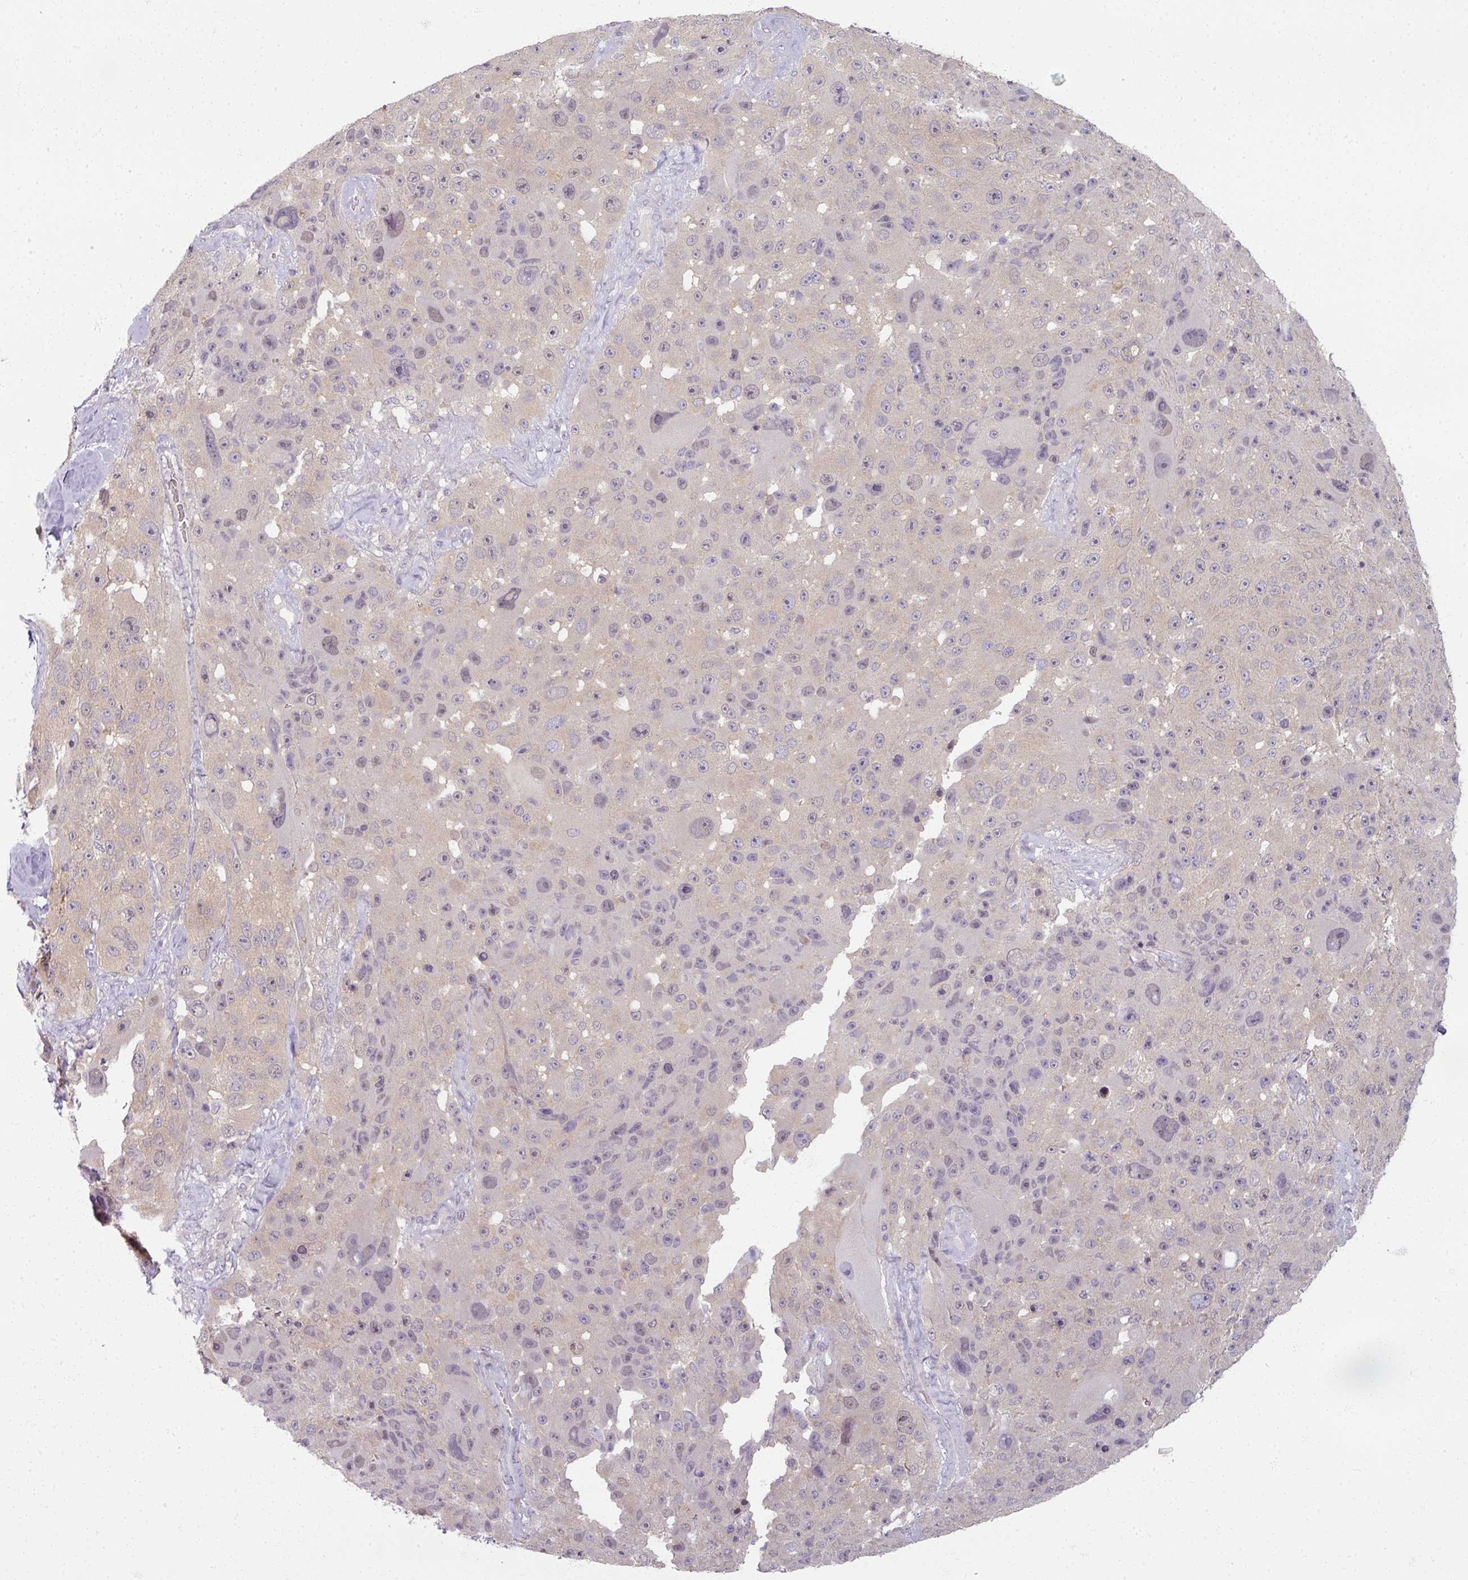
{"staining": {"intensity": "negative", "quantity": "none", "location": "none"}, "tissue": "melanoma", "cell_type": "Tumor cells", "image_type": "cancer", "snomed": [{"axis": "morphology", "description": "Malignant melanoma, Metastatic site"}, {"axis": "topography", "description": "Lymph node"}], "caption": "Immunohistochemical staining of human melanoma exhibits no significant expression in tumor cells.", "gene": "MYMK", "patient": {"sex": "male", "age": 62}}